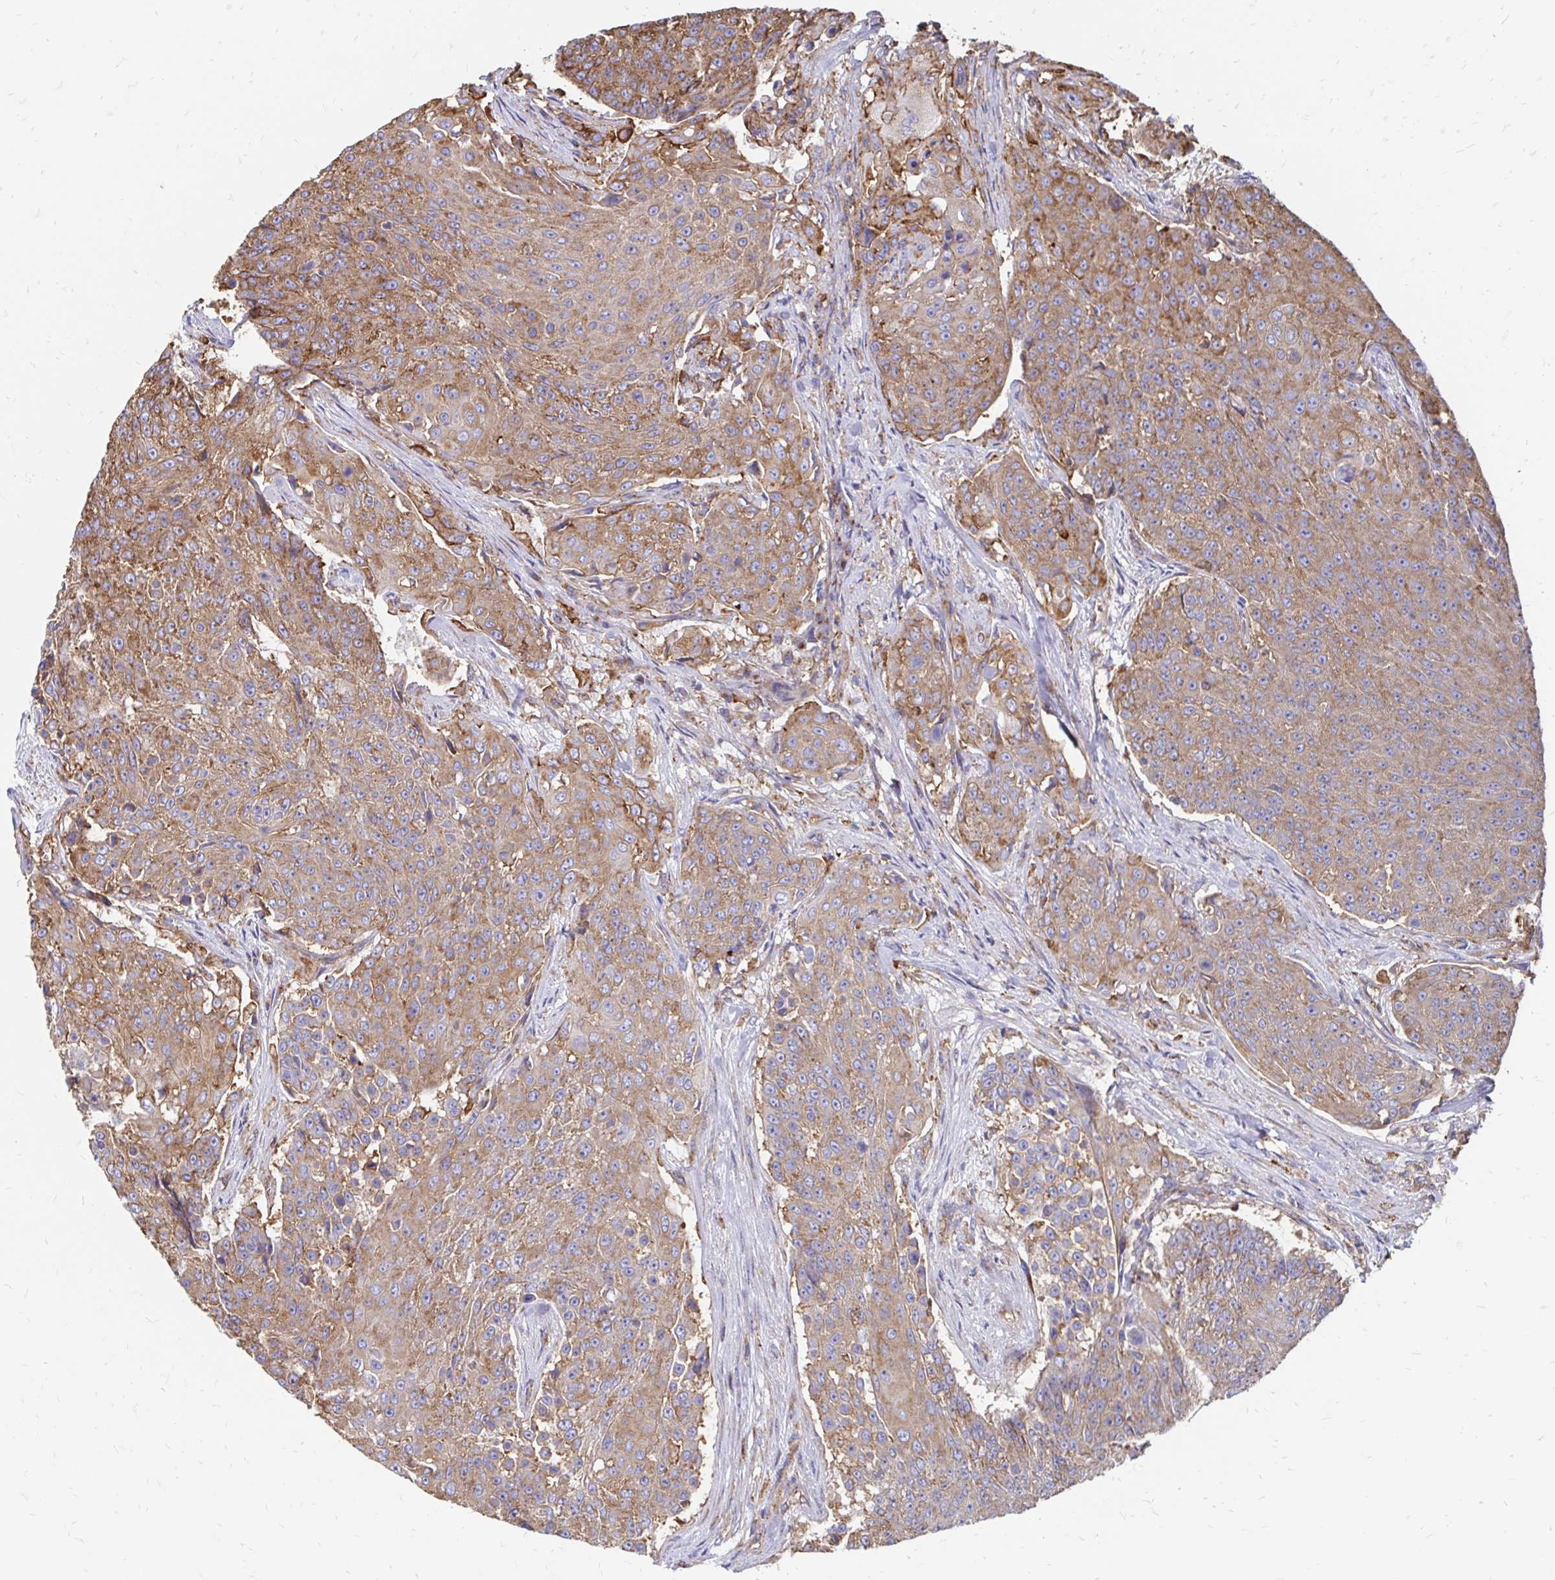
{"staining": {"intensity": "moderate", "quantity": ">75%", "location": "cytoplasmic/membranous"}, "tissue": "urothelial cancer", "cell_type": "Tumor cells", "image_type": "cancer", "snomed": [{"axis": "morphology", "description": "Urothelial carcinoma, High grade"}, {"axis": "topography", "description": "Urinary bladder"}], "caption": "Moderate cytoplasmic/membranous protein positivity is appreciated in approximately >75% of tumor cells in urothelial cancer. The staining was performed using DAB (3,3'-diaminobenzidine), with brown indicating positive protein expression. Nuclei are stained blue with hematoxylin.", "gene": "CLTC", "patient": {"sex": "female", "age": 63}}